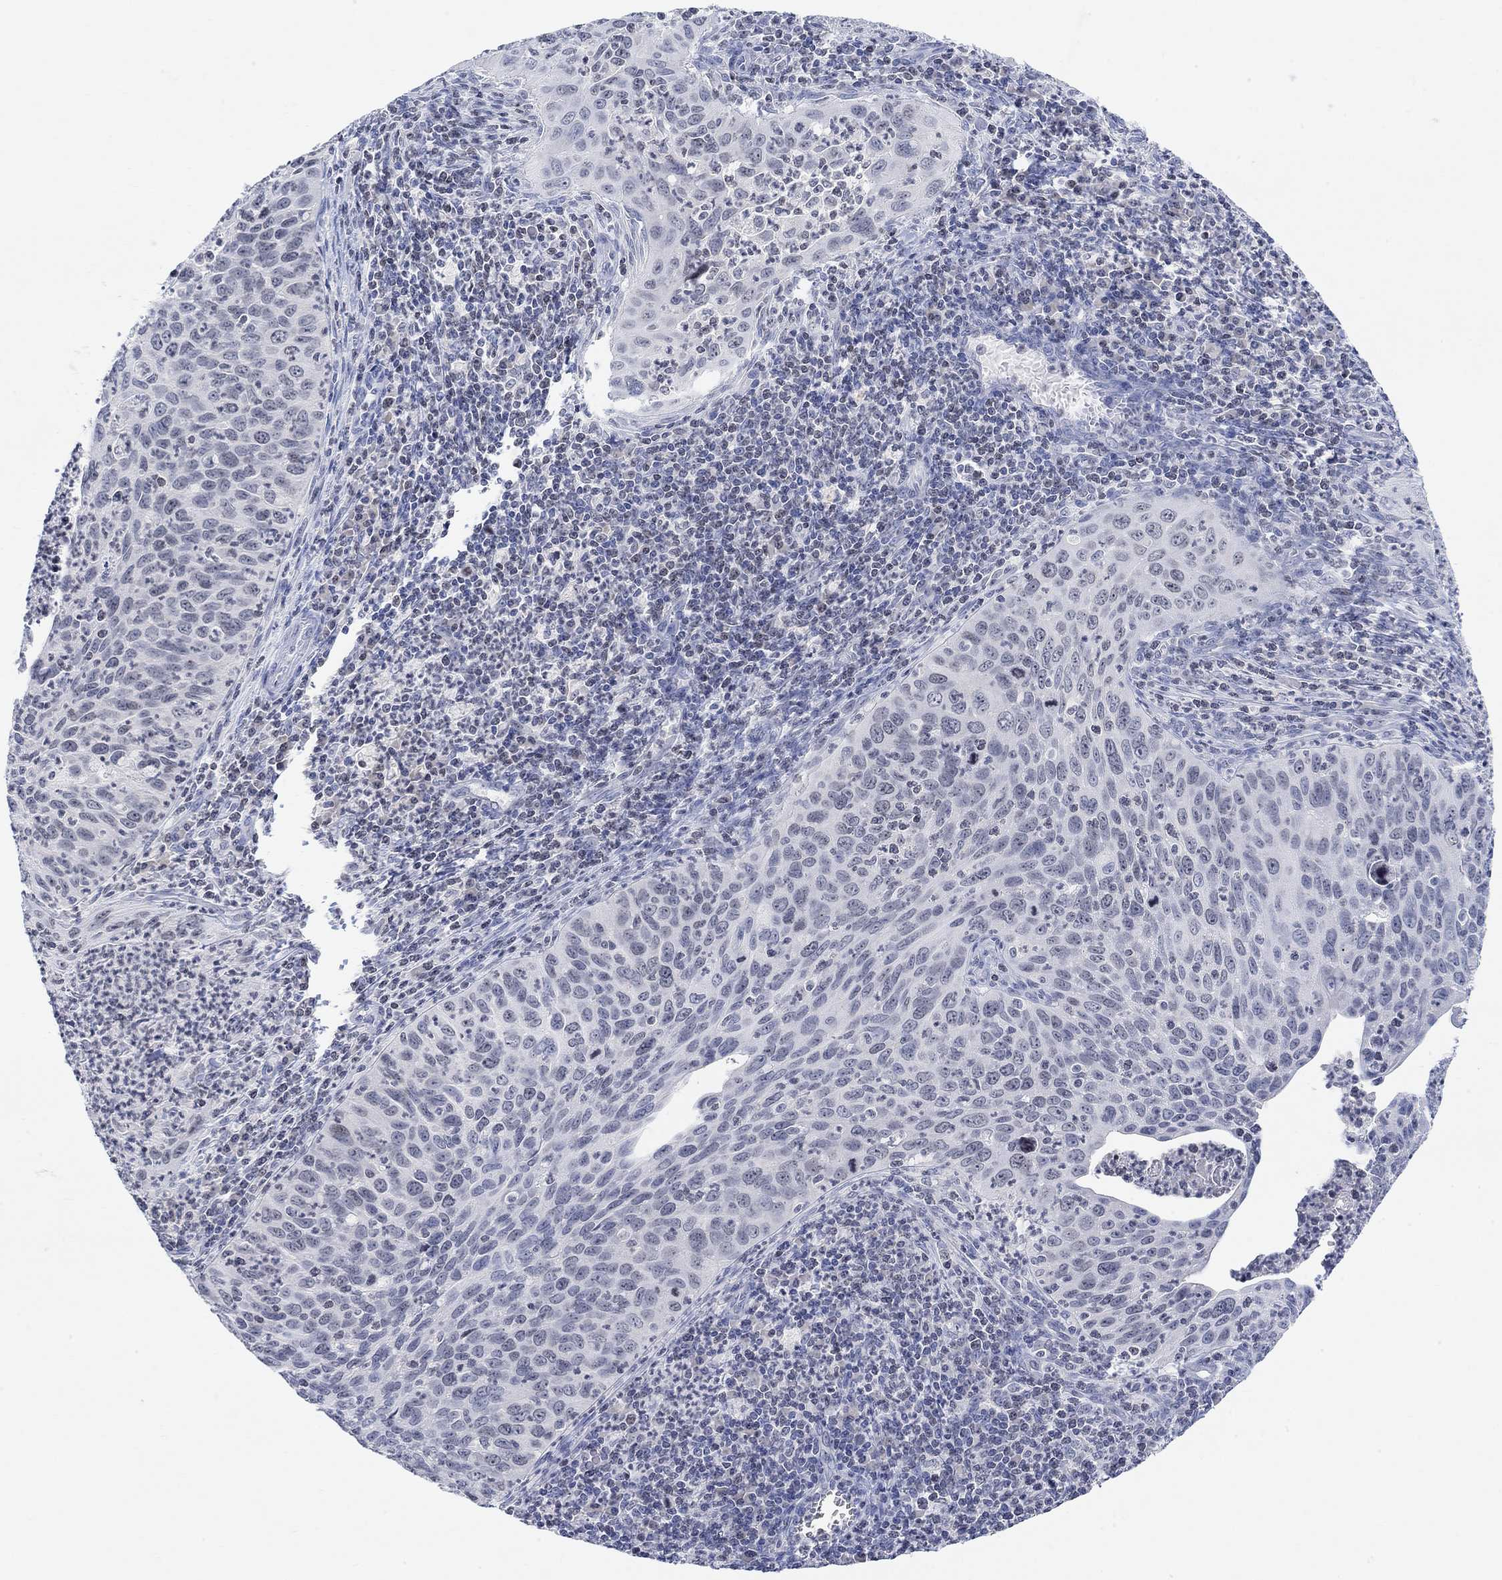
{"staining": {"intensity": "negative", "quantity": "none", "location": "none"}, "tissue": "cervical cancer", "cell_type": "Tumor cells", "image_type": "cancer", "snomed": [{"axis": "morphology", "description": "Squamous cell carcinoma, NOS"}, {"axis": "topography", "description": "Cervix"}], "caption": "Micrograph shows no significant protein positivity in tumor cells of cervical squamous cell carcinoma.", "gene": "ATP6V1E2", "patient": {"sex": "female", "age": 26}}